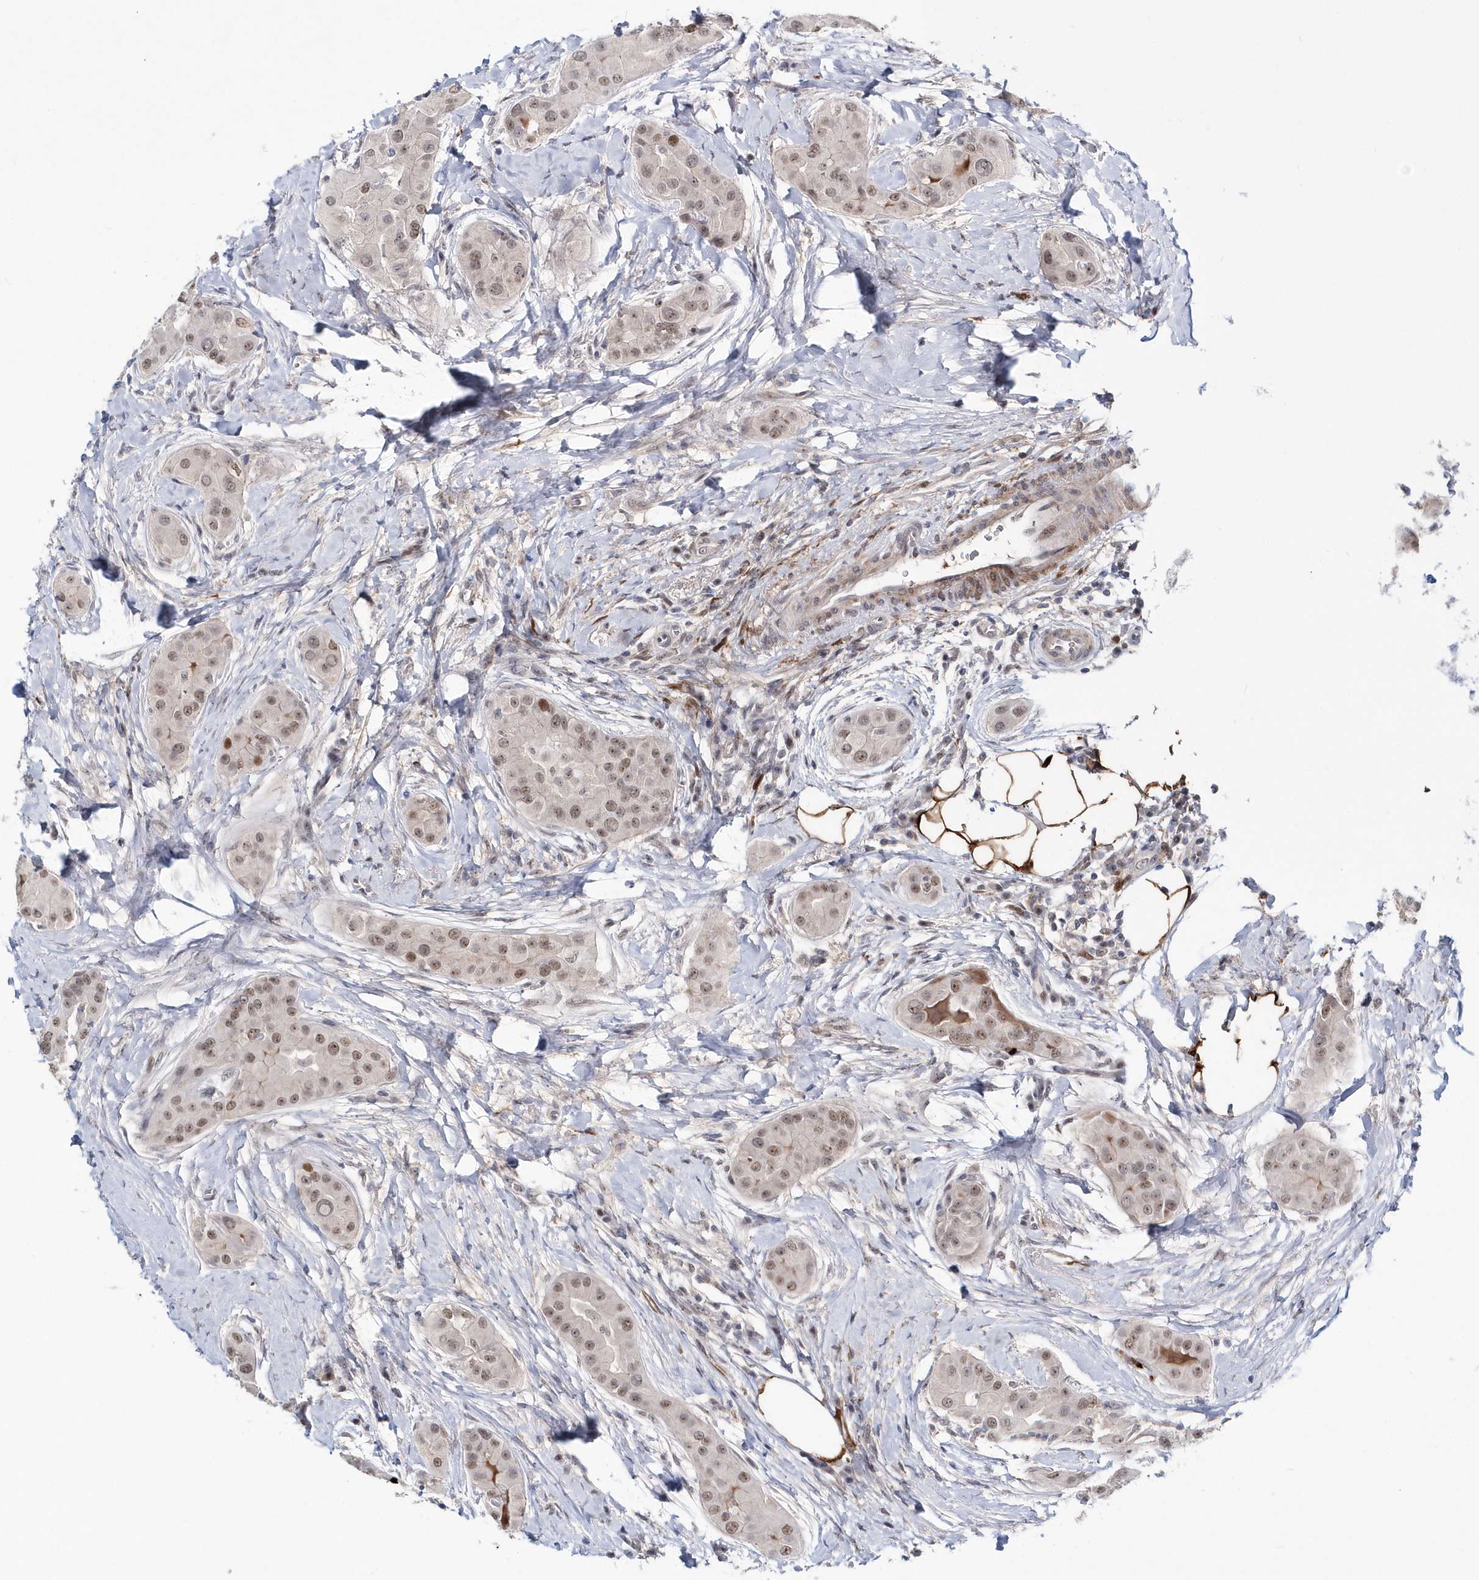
{"staining": {"intensity": "weak", "quantity": ">75%", "location": "nuclear"}, "tissue": "thyroid cancer", "cell_type": "Tumor cells", "image_type": "cancer", "snomed": [{"axis": "morphology", "description": "Papillary adenocarcinoma, NOS"}, {"axis": "topography", "description": "Thyroid gland"}], "caption": "Tumor cells display low levels of weak nuclear staining in approximately >75% of cells in thyroid papillary adenocarcinoma.", "gene": "ASCL4", "patient": {"sex": "male", "age": 33}}